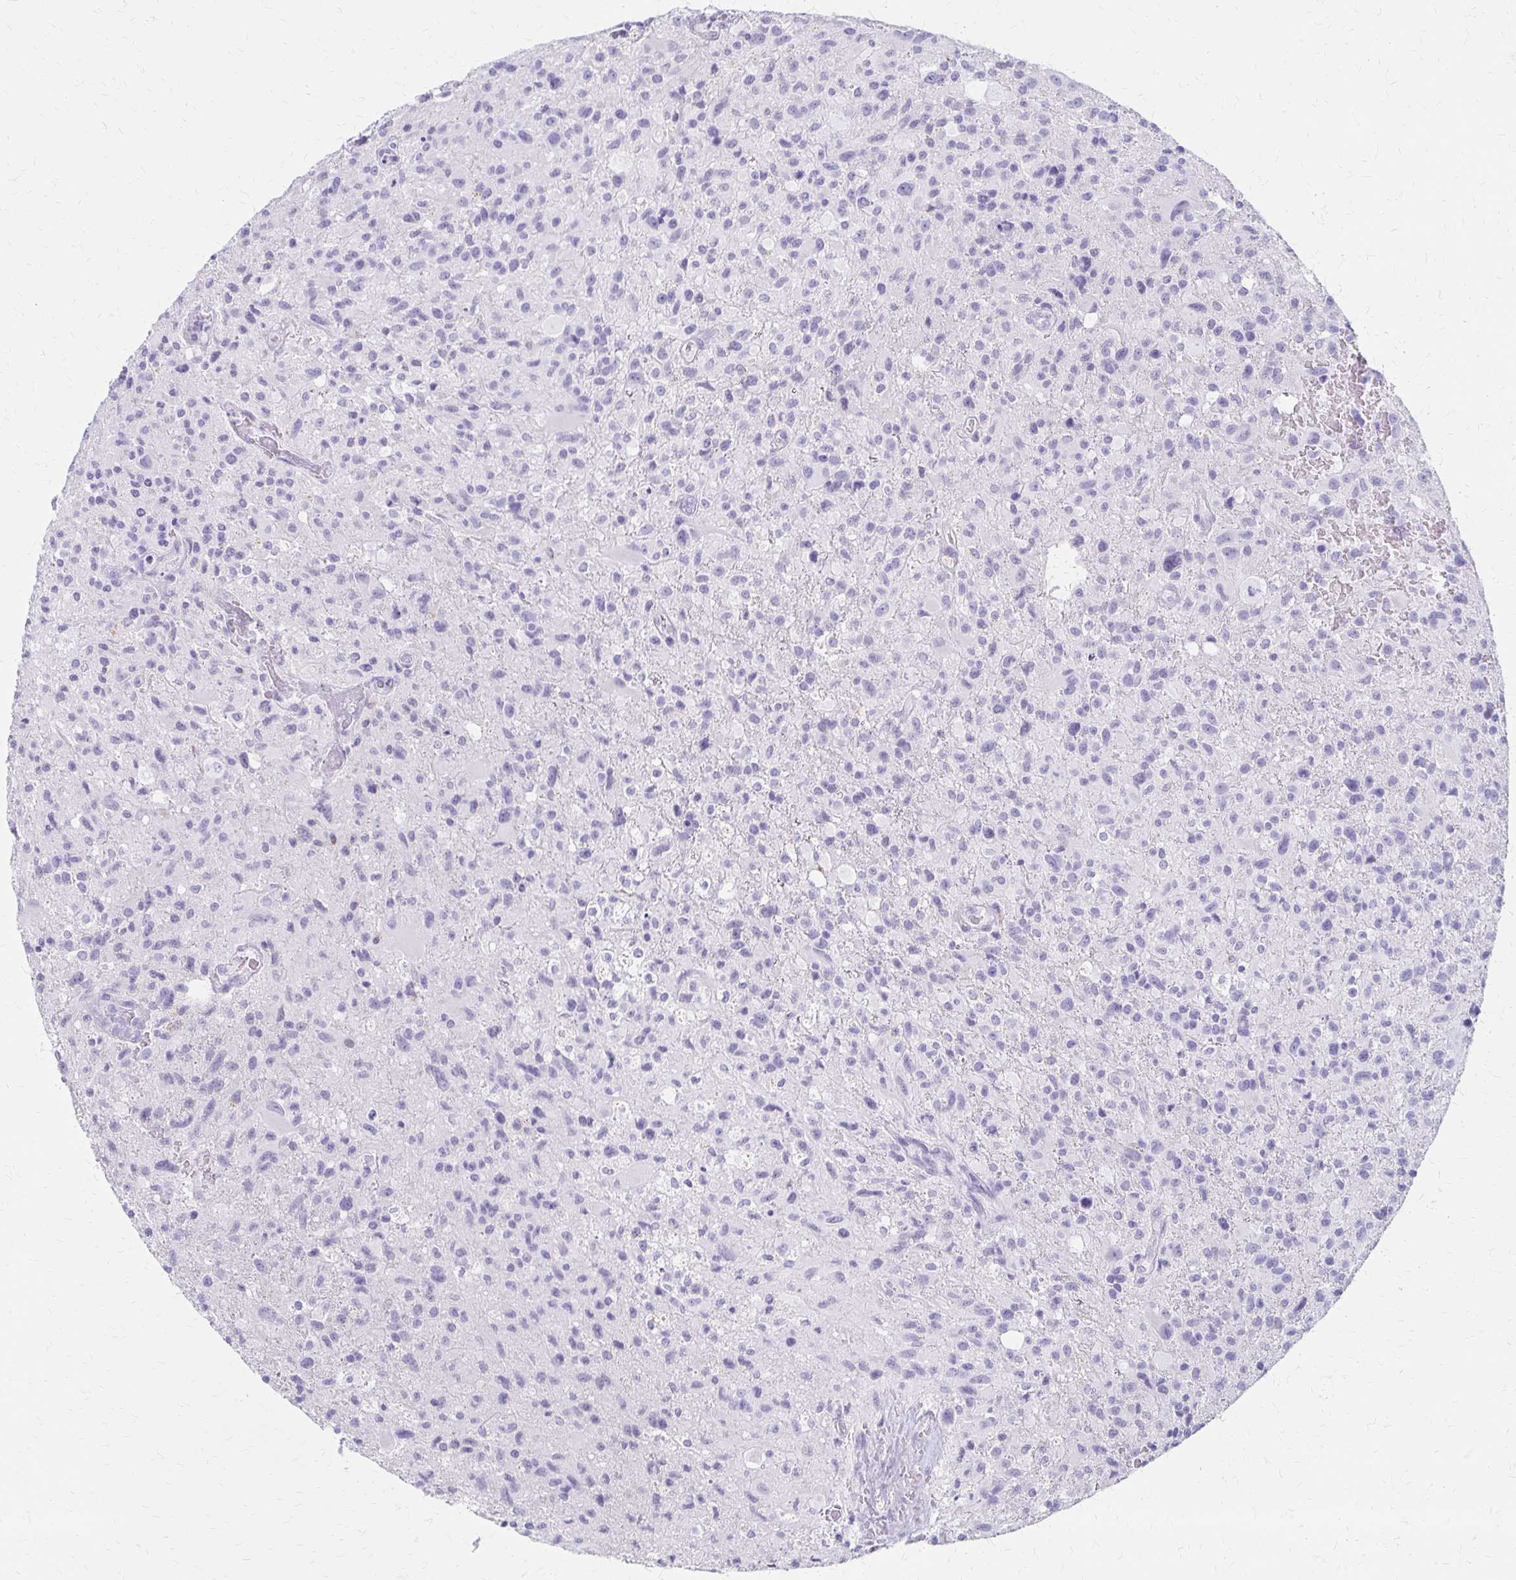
{"staining": {"intensity": "negative", "quantity": "none", "location": "none"}, "tissue": "glioma", "cell_type": "Tumor cells", "image_type": "cancer", "snomed": [{"axis": "morphology", "description": "Glioma, malignant, High grade"}, {"axis": "topography", "description": "Brain"}], "caption": "High power microscopy image of an IHC micrograph of glioma, revealing no significant expression in tumor cells.", "gene": "IVL", "patient": {"sex": "male", "age": 63}}